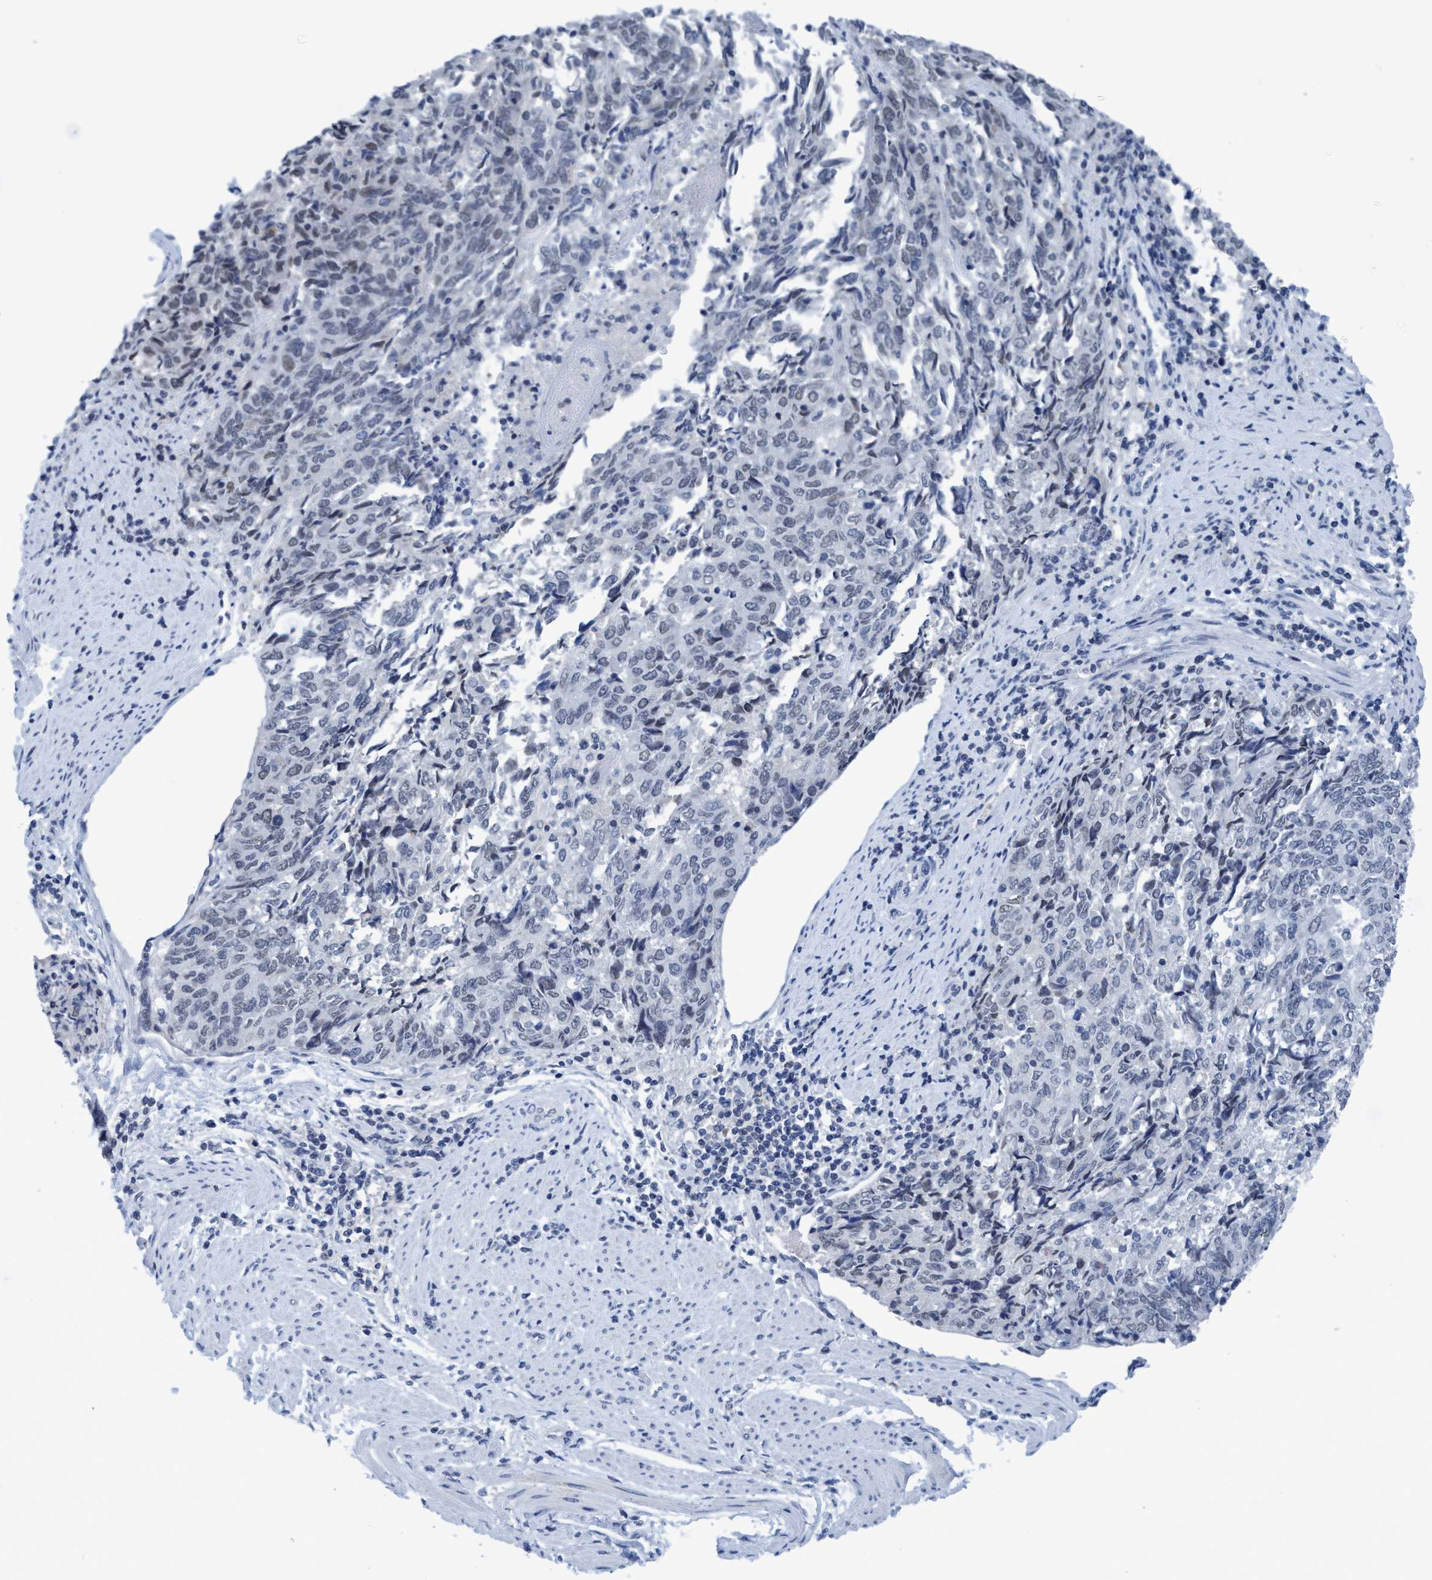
{"staining": {"intensity": "negative", "quantity": "none", "location": "none"}, "tissue": "endometrial cancer", "cell_type": "Tumor cells", "image_type": "cancer", "snomed": [{"axis": "morphology", "description": "Adenocarcinoma, NOS"}, {"axis": "topography", "description": "Endometrium"}], "caption": "Human endometrial cancer (adenocarcinoma) stained for a protein using IHC displays no positivity in tumor cells.", "gene": "DNAI1", "patient": {"sex": "female", "age": 80}}